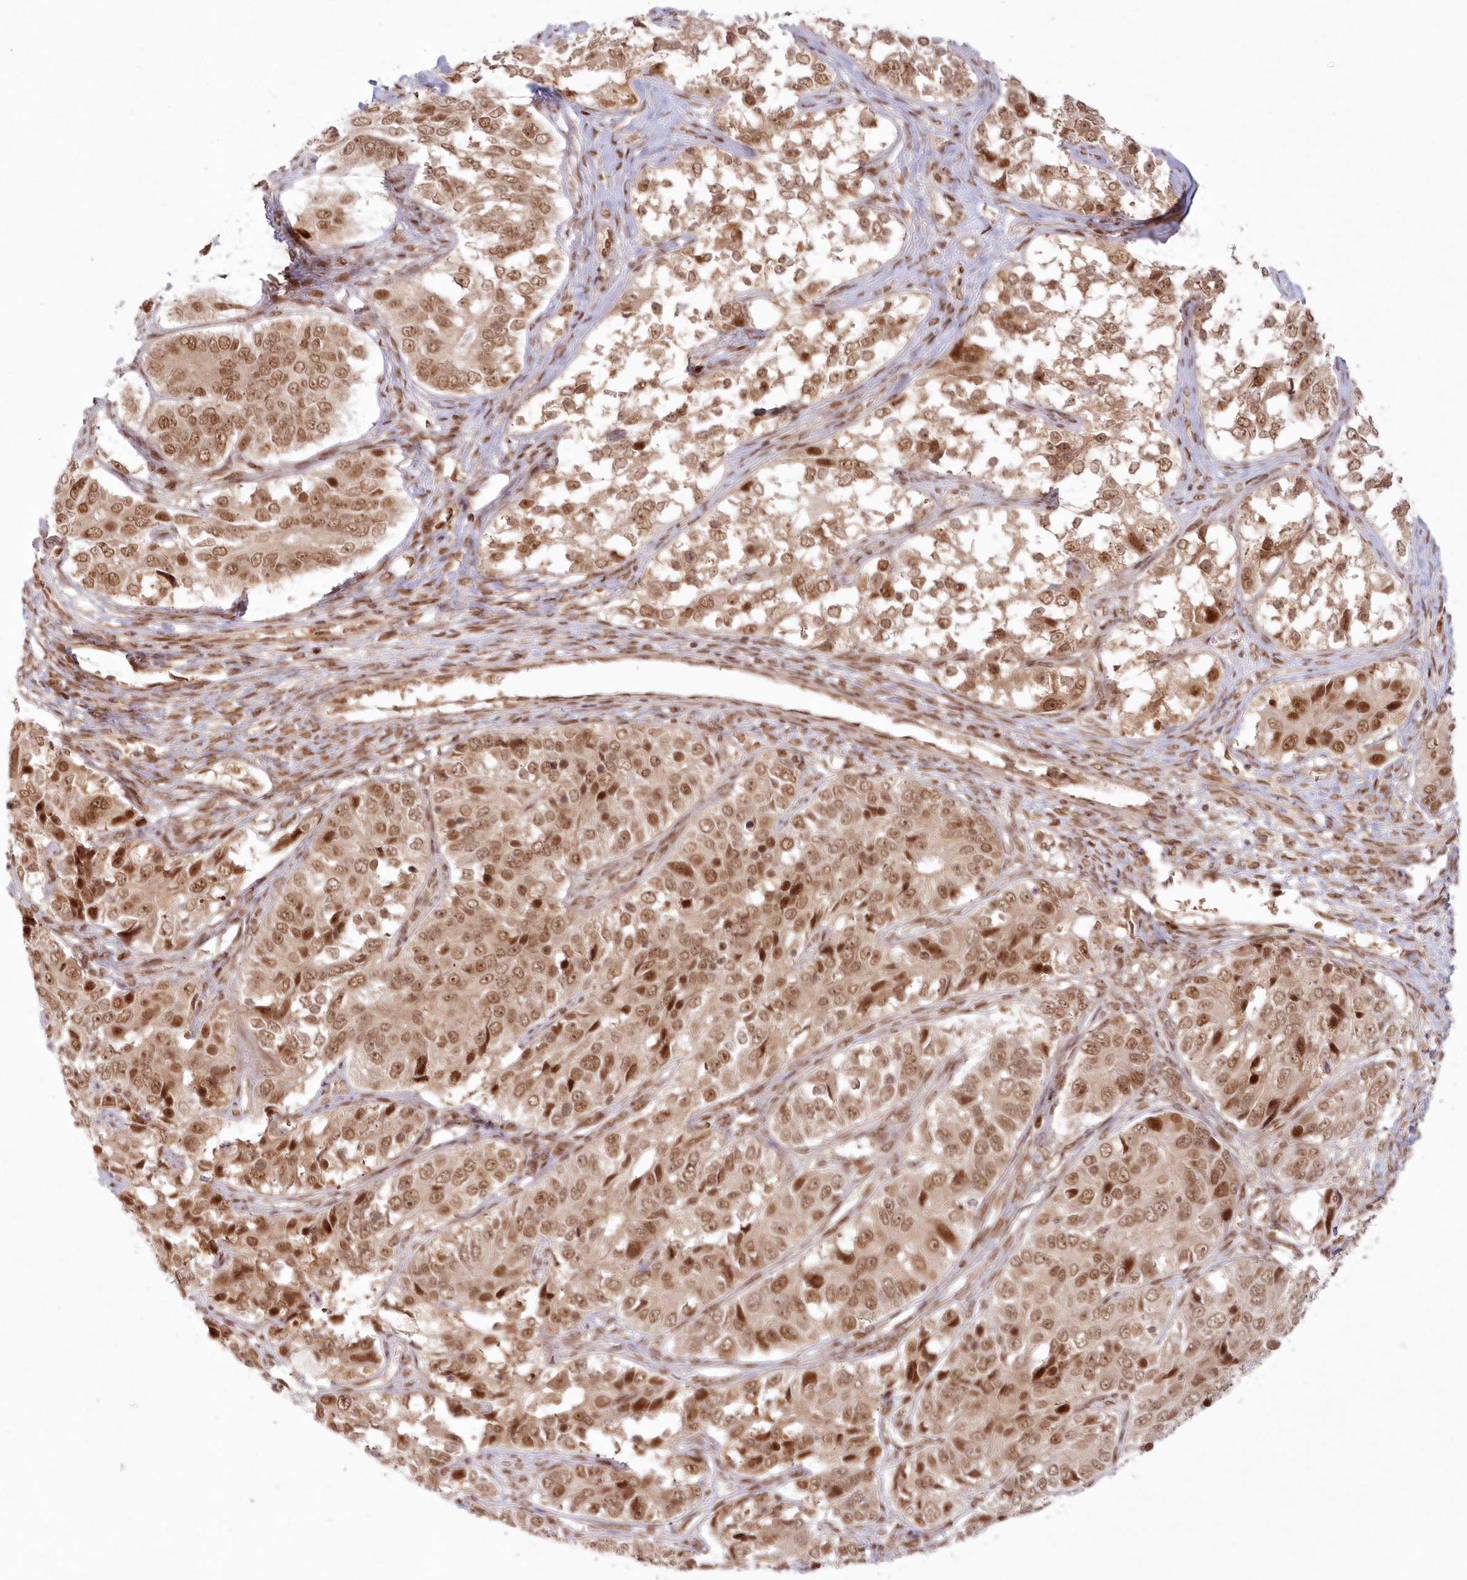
{"staining": {"intensity": "strong", "quantity": ">75%", "location": "cytoplasmic/membranous,nuclear"}, "tissue": "ovarian cancer", "cell_type": "Tumor cells", "image_type": "cancer", "snomed": [{"axis": "morphology", "description": "Carcinoma, endometroid"}, {"axis": "topography", "description": "Ovary"}], "caption": "IHC micrograph of human ovarian cancer (endometroid carcinoma) stained for a protein (brown), which exhibits high levels of strong cytoplasmic/membranous and nuclear expression in approximately >75% of tumor cells.", "gene": "TOGARAM2", "patient": {"sex": "female", "age": 51}}